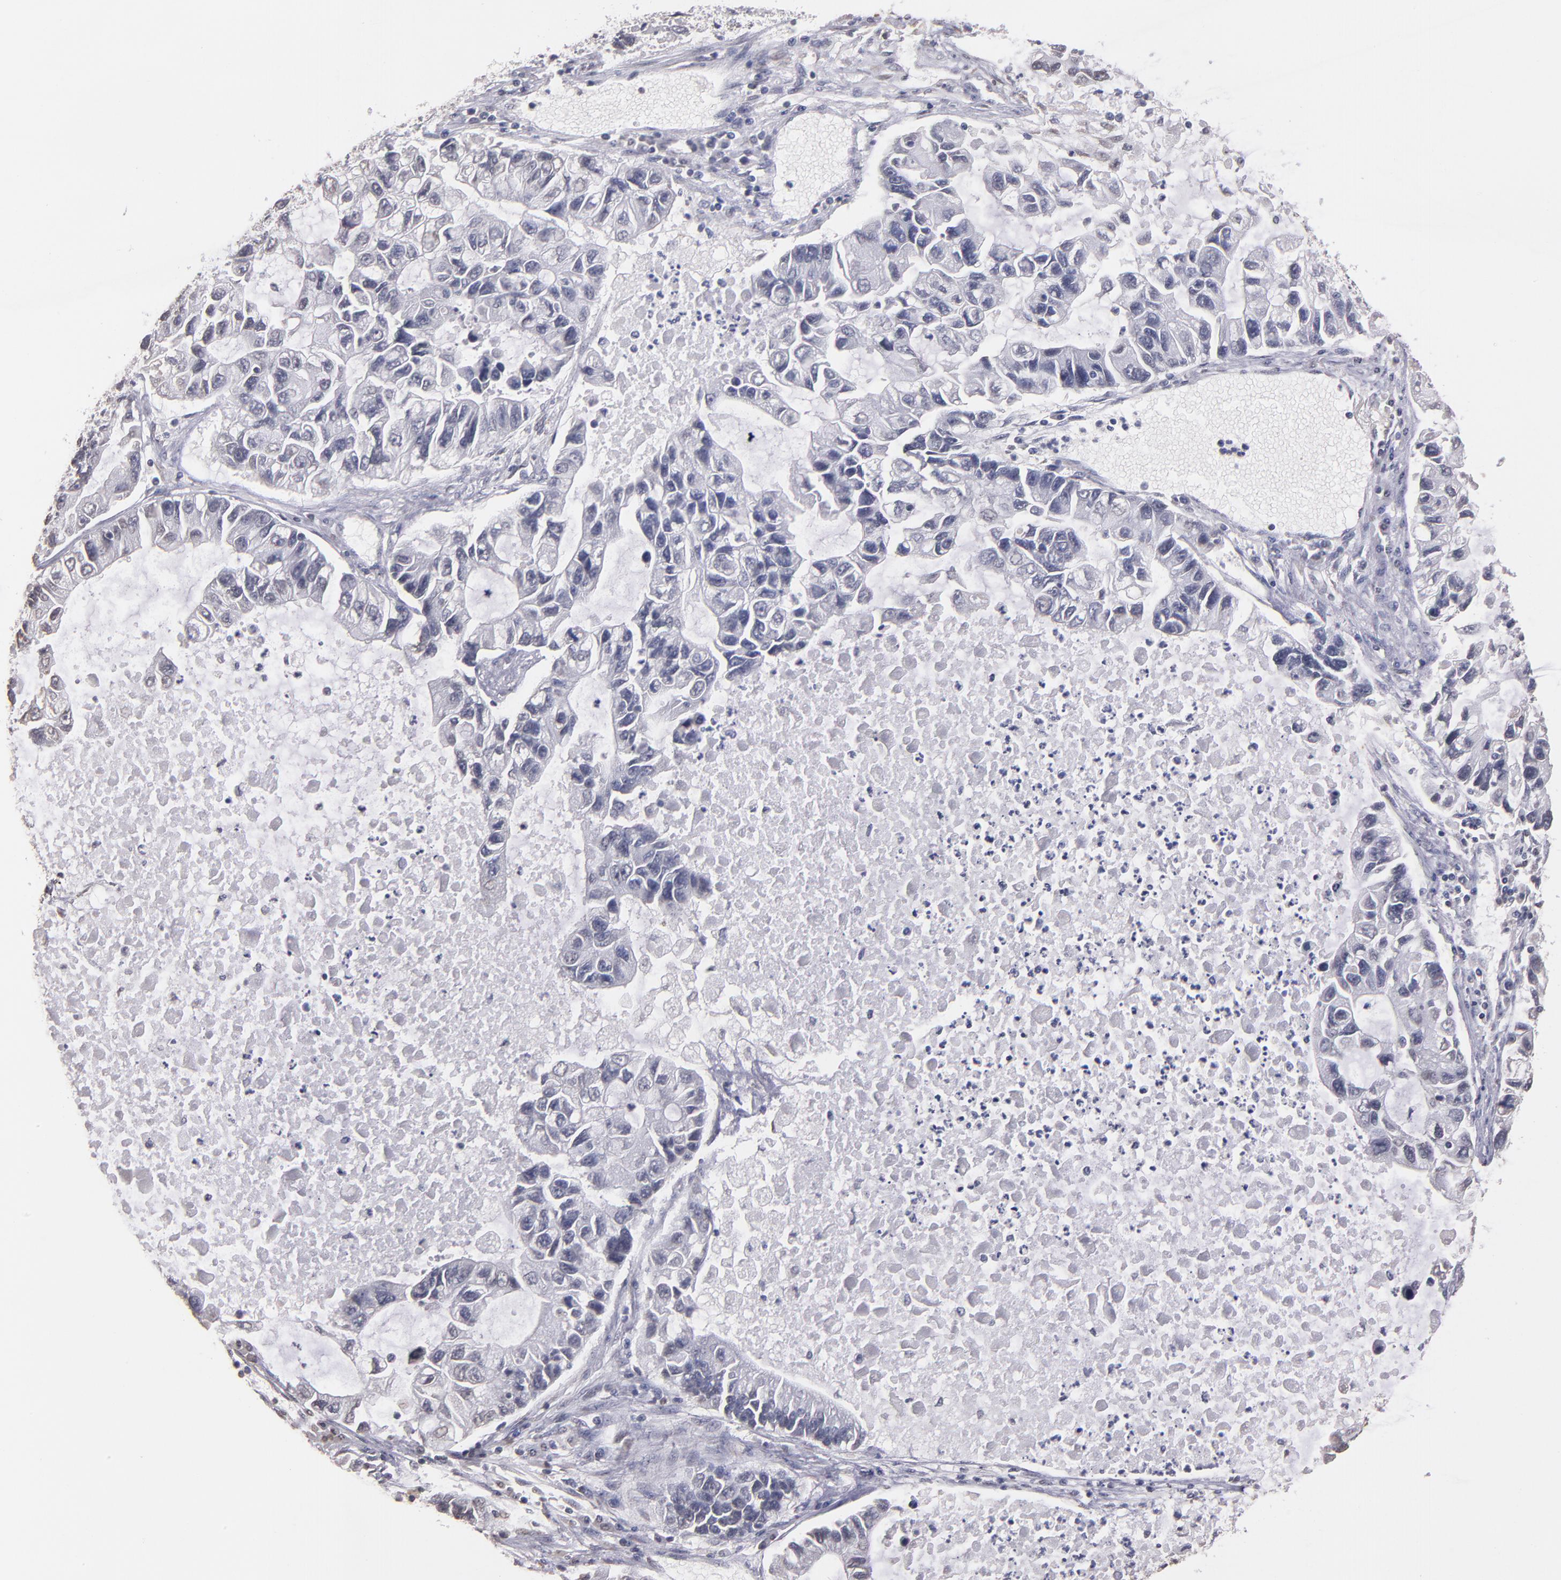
{"staining": {"intensity": "negative", "quantity": "none", "location": "none"}, "tissue": "lung cancer", "cell_type": "Tumor cells", "image_type": "cancer", "snomed": [{"axis": "morphology", "description": "Adenocarcinoma, NOS"}, {"axis": "topography", "description": "Lung"}], "caption": "This is a image of immunohistochemistry staining of adenocarcinoma (lung), which shows no expression in tumor cells.", "gene": "SOX10", "patient": {"sex": "female", "age": 51}}